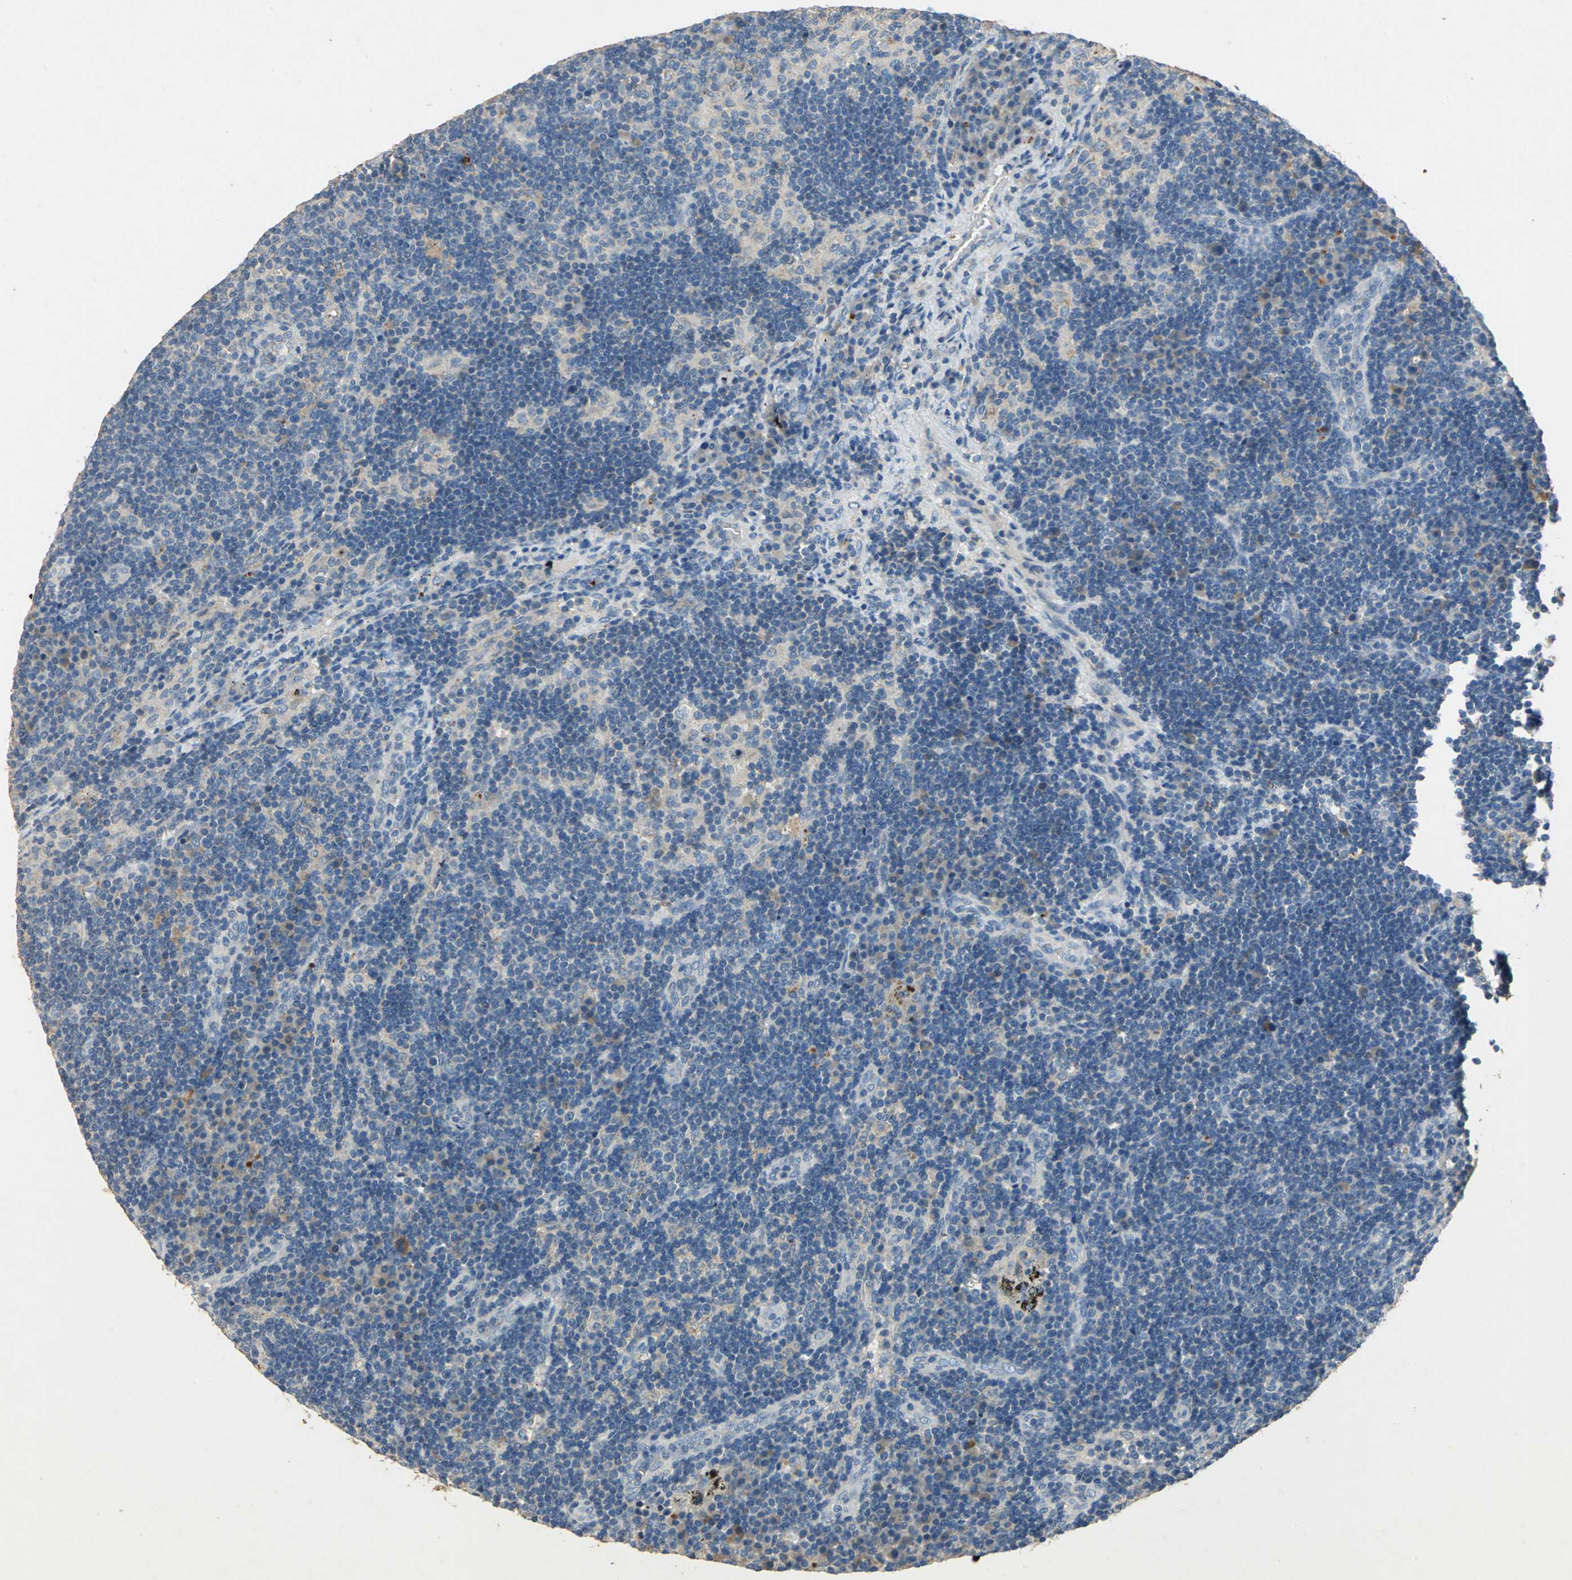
{"staining": {"intensity": "weak", "quantity": ">75%", "location": "cytoplasmic/membranous"}, "tissue": "lymph node", "cell_type": "Germinal center cells", "image_type": "normal", "snomed": [{"axis": "morphology", "description": "Normal tissue, NOS"}, {"axis": "morphology", "description": "Squamous cell carcinoma, metastatic, NOS"}, {"axis": "topography", "description": "Lymph node"}], "caption": "Immunohistochemical staining of normal human lymph node exhibits weak cytoplasmic/membranous protein staining in about >75% of germinal center cells. Nuclei are stained in blue.", "gene": "ADAMTS5", "patient": {"sex": "female", "age": 53}}